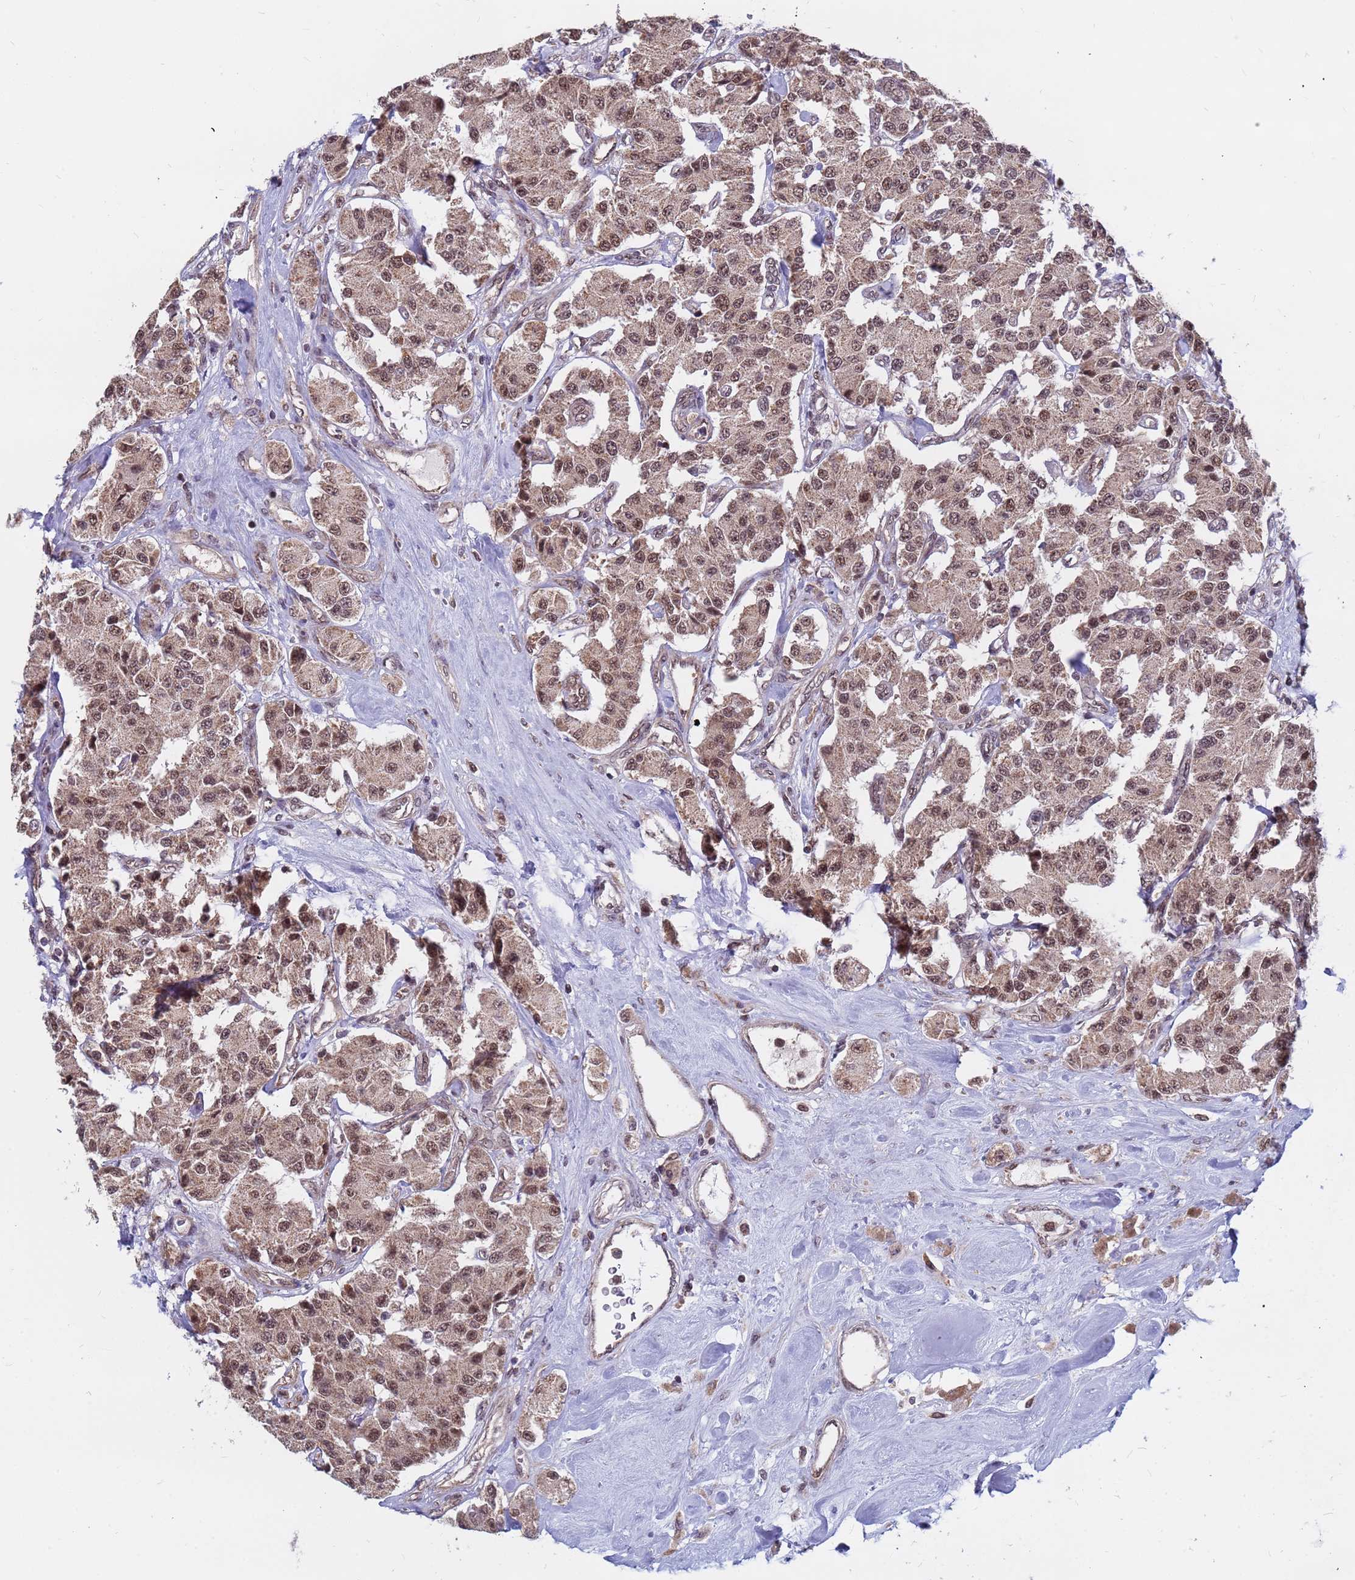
{"staining": {"intensity": "moderate", "quantity": ">75%", "location": "cytoplasmic/membranous,nuclear"}, "tissue": "carcinoid", "cell_type": "Tumor cells", "image_type": "cancer", "snomed": [{"axis": "morphology", "description": "Carcinoid, malignant, NOS"}, {"axis": "topography", "description": "Pancreas"}], "caption": "This histopathology image demonstrates immunohistochemistry (IHC) staining of human carcinoid, with medium moderate cytoplasmic/membranous and nuclear expression in approximately >75% of tumor cells.", "gene": "DENND2B", "patient": {"sex": "male", "age": 41}}